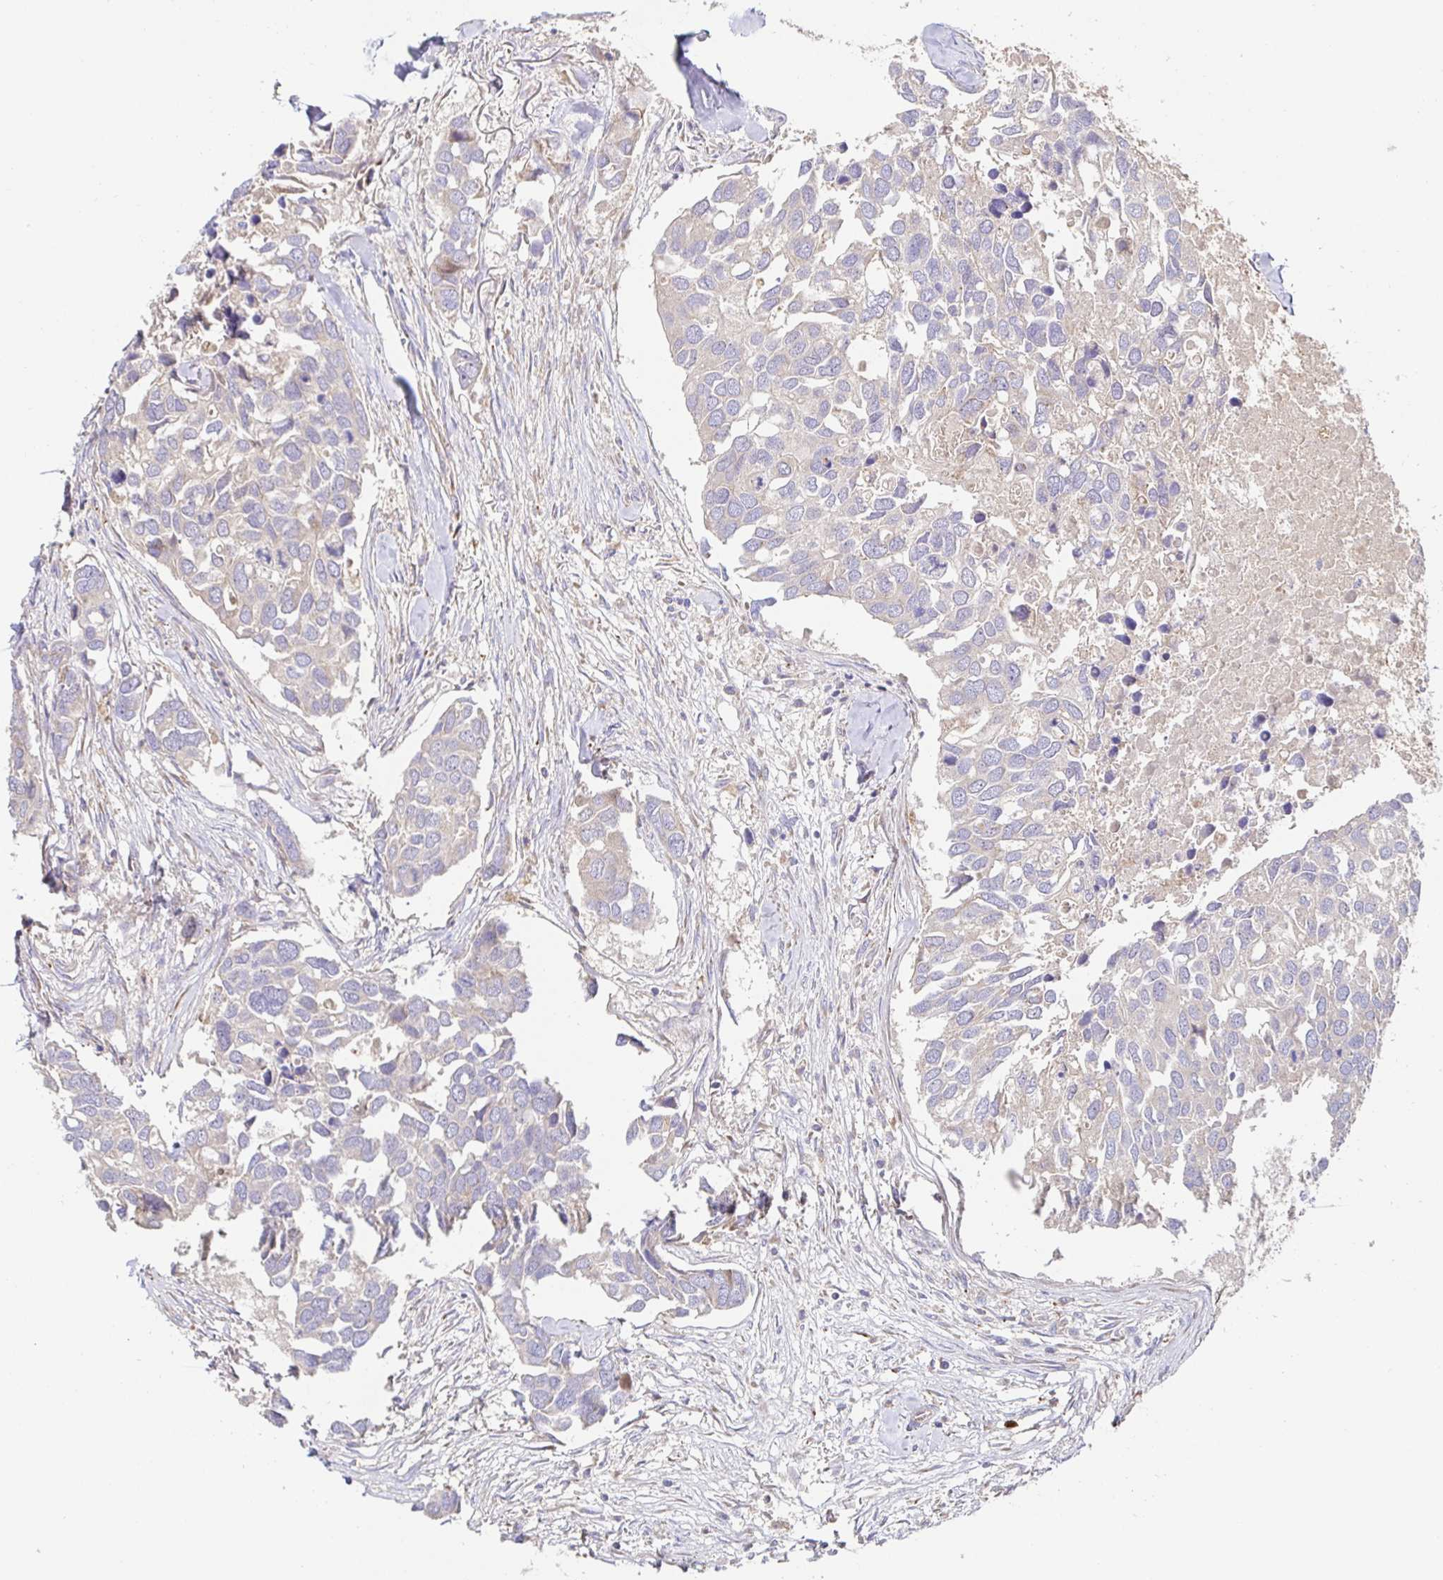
{"staining": {"intensity": "negative", "quantity": "none", "location": "none"}, "tissue": "breast cancer", "cell_type": "Tumor cells", "image_type": "cancer", "snomed": [{"axis": "morphology", "description": "Duct carcinoma"}, {"axis": "topography", "description": "Breast"}], "caption": "There is no significant positivity in tumor cells of breast cancer (invasive ductal carcinoma). (DAB IHC with hematoxylin counter stain).", "gene": "HAGH", "patient": {"sex": "female", "age": 83}}